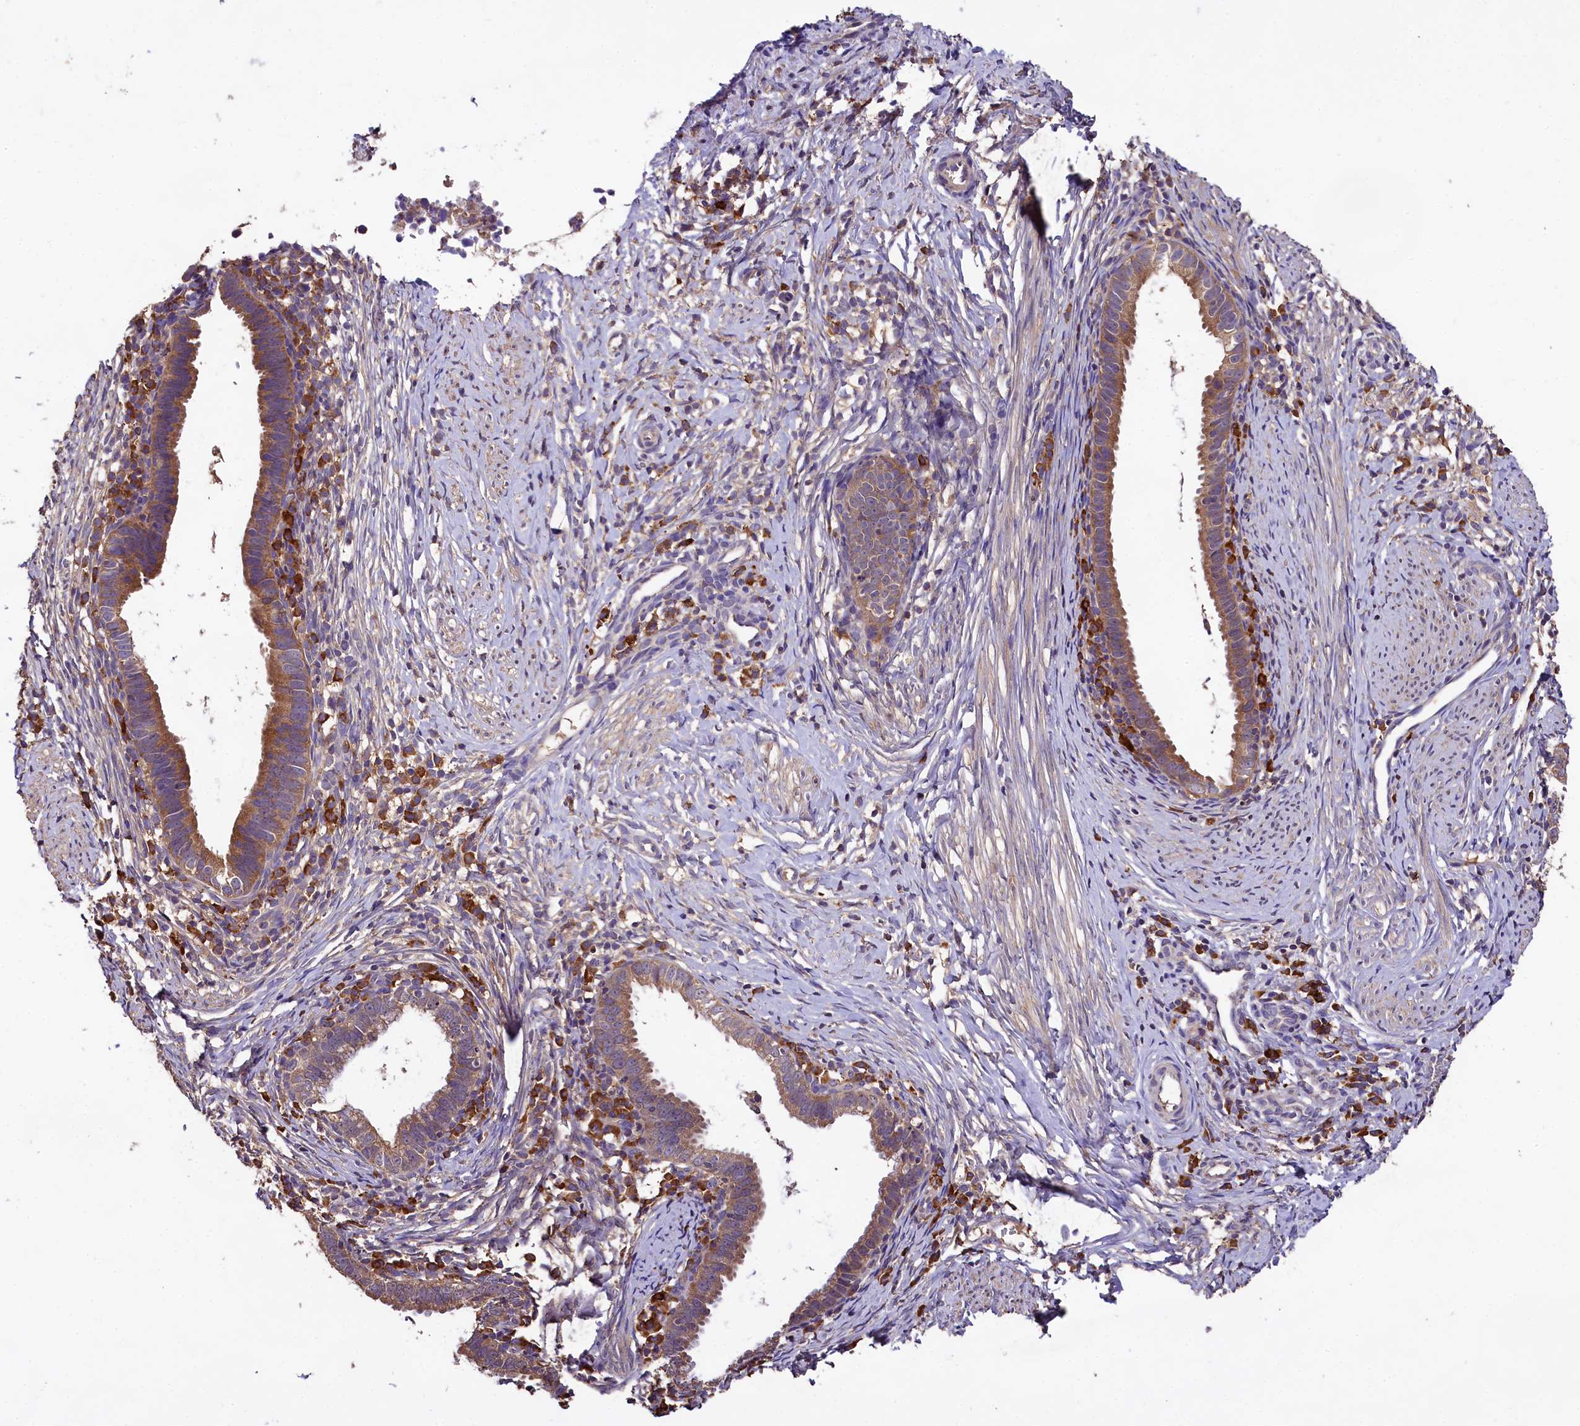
{"staining": {"intensity": "moderate", "quantity": ">75%", "location": "cytoplasmic/membranous"}, "tissue": "cervical cancer", "cell_type": "Tumor cells", "image_type": "cancer", "snomed": [{"axis": "morphology", "description": "Adenocarcinoma, NOS"}, {"axis": "topography", "description": "Cervix"}], "caption": "Protein positivity by immunohistochemistry (IHC) shows moderate cytoplasmic/membranous expression in approximately >75% of tumor cells in cervical adenocarcinoma. (brown staining indicates protein expression, while blue staining denotes nuclei).", "gene": "ENKD1", "patient": {"sex": "female", "age": 36}}